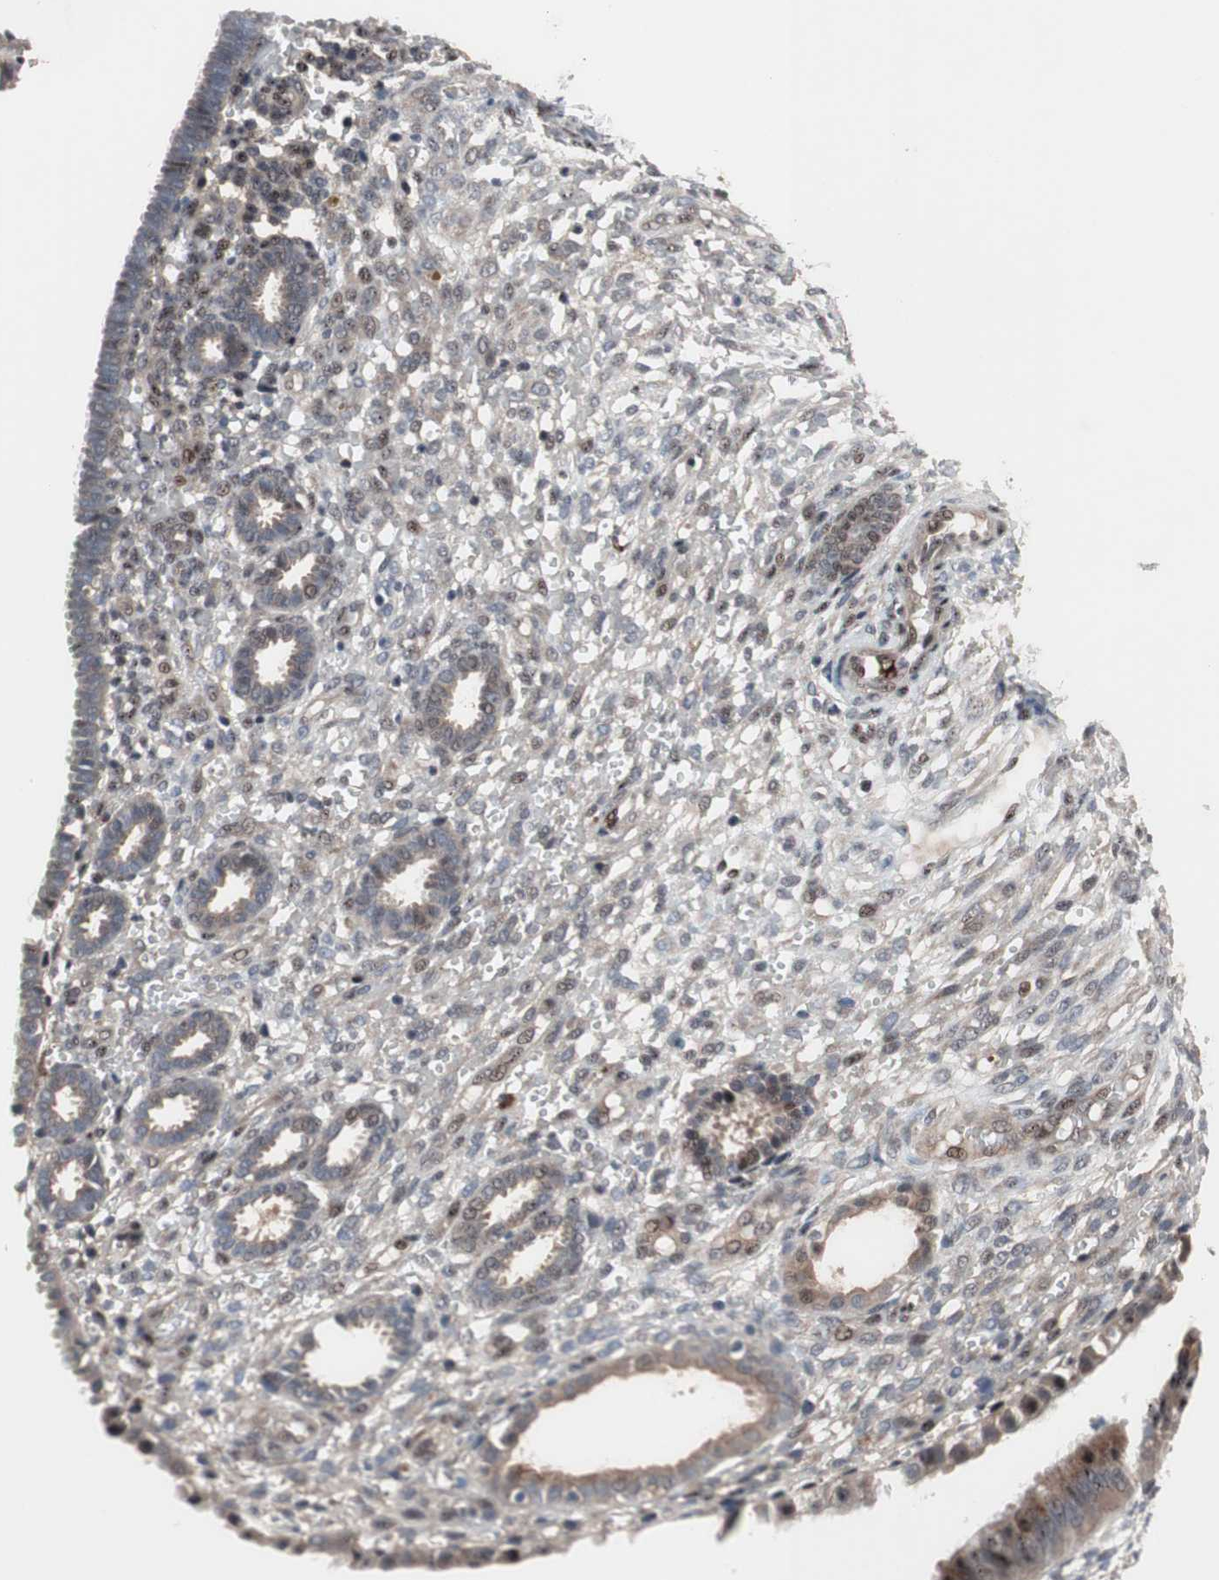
{"staining": {"intensity": "weak", "quantity": "<25%", "location": "cytoplasmic/membranous,nuclear"}, "tissue": "endometrium", "cell_type": "Cells in endometrial stroma", "image_type": "normal", "snomed": [{"axis": "morphology", "description": "Normal tissue, NOS"}, {"axis": "topography", "description": "Endometrium"}], "caption": "Endometrium was stained to show a protein in brown. There is no significant positivity in cells in endometrial stroma. Brightfield microscopy of immunohistochemistry stained with DAB (3,3'-diaminobenzidine) (brown) and hematoxylin (blue), captured at high magnification.", "gene": "PINX1", "patient": {"sex": "female", "age": 61}}